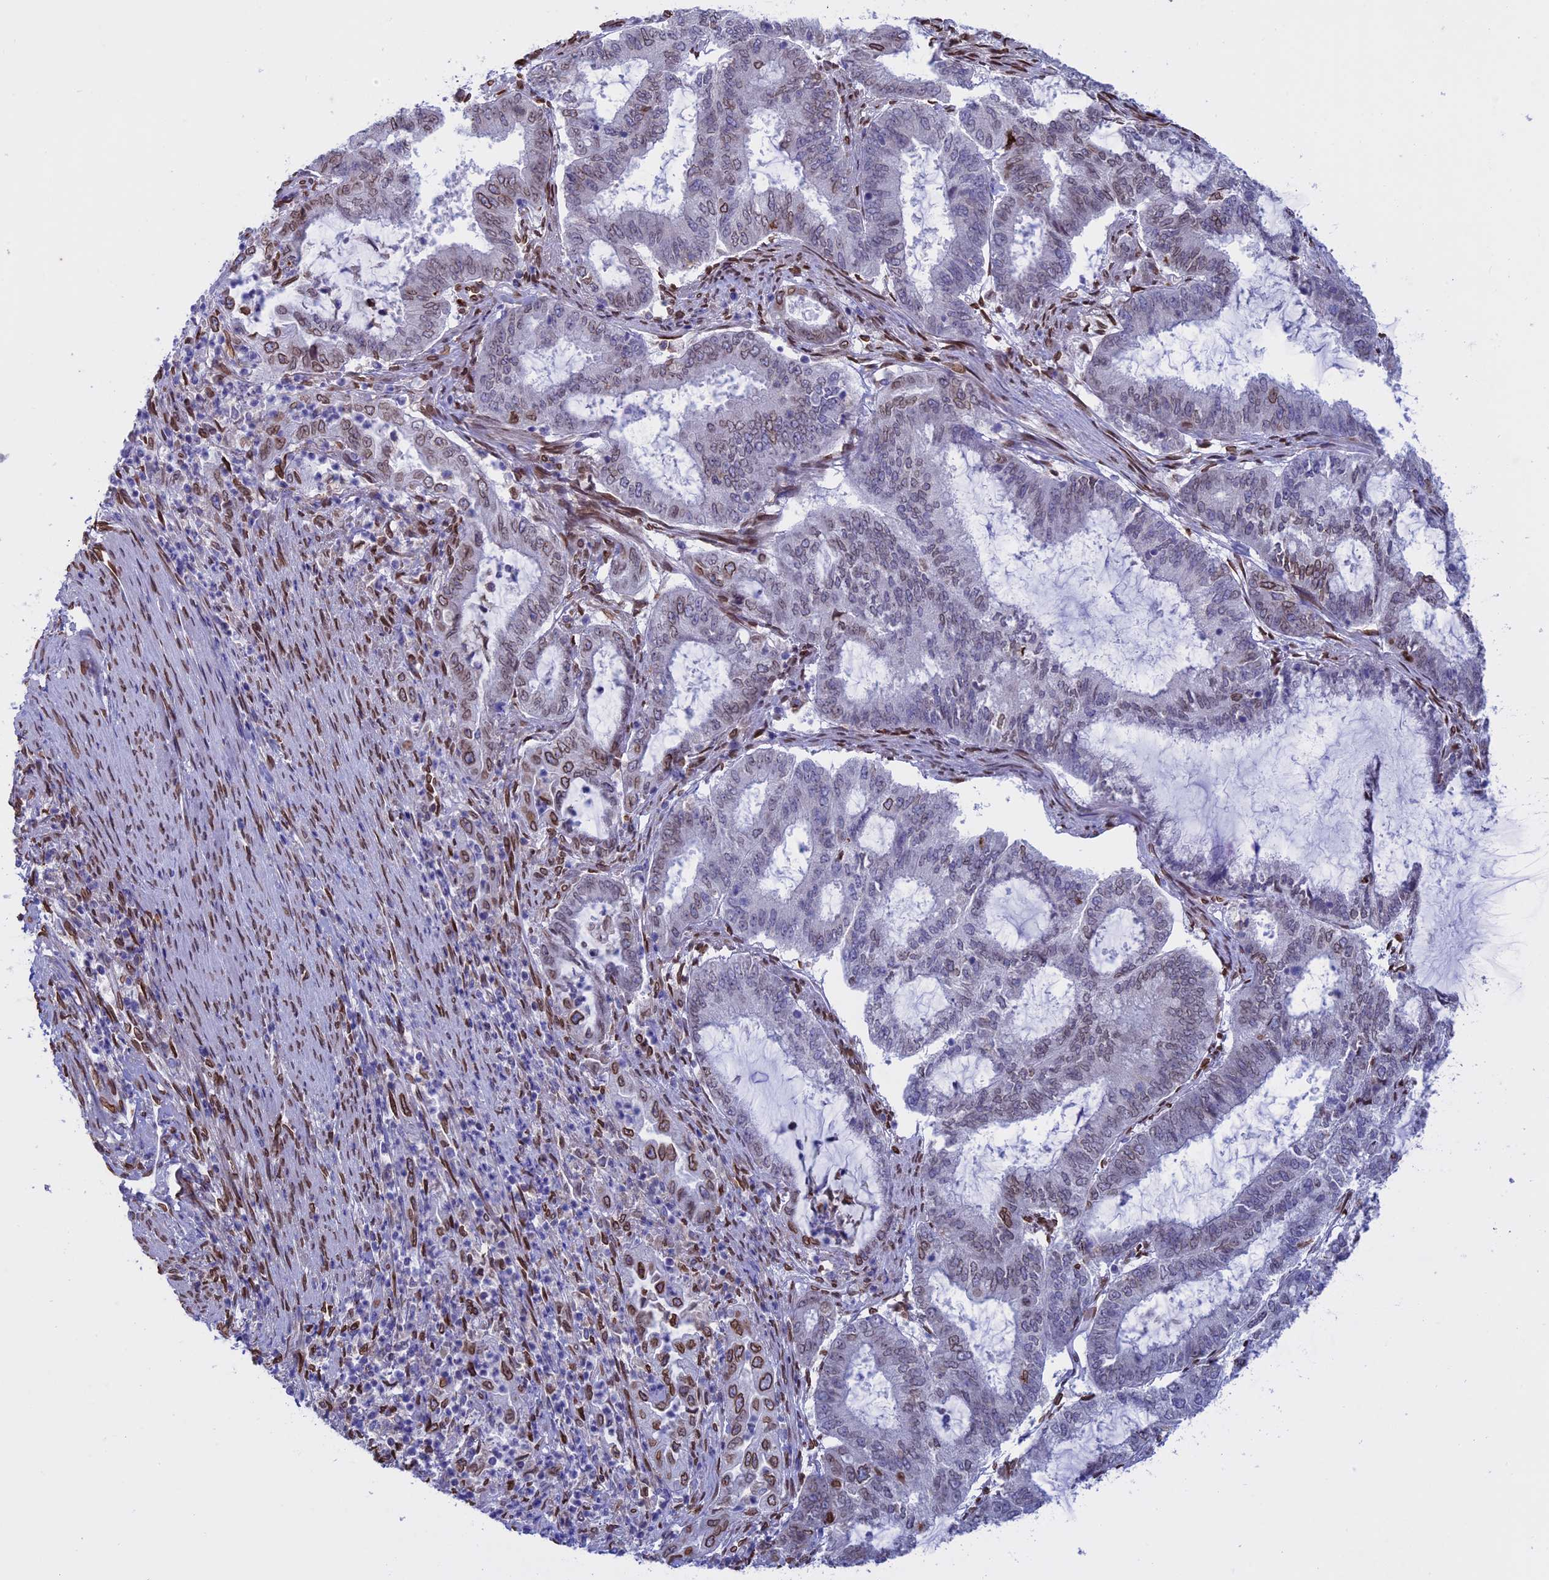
{"staining": {"intensity": "moderate", "quantity": "<25%", "location": "cytoplasmic/membranous,nuclear"}, "tissue": "endometrial cancer", "cell_type": "Tumor cells", "image_type": "cancer", "snomed": [{"axis": "morphology", "description": "Adenocarcinoma, NOS"}, {"axis": "topography", "description": "Endometrium"}], "caption": "Moderate cytoplasmic/membranous and nuclear protein staining is appreciated in approximately <25% of tumor cells in endometrial adenocarcinoma.", "gene": "TMPRSS7", "patient": {"sex": "female", "age": 51}}